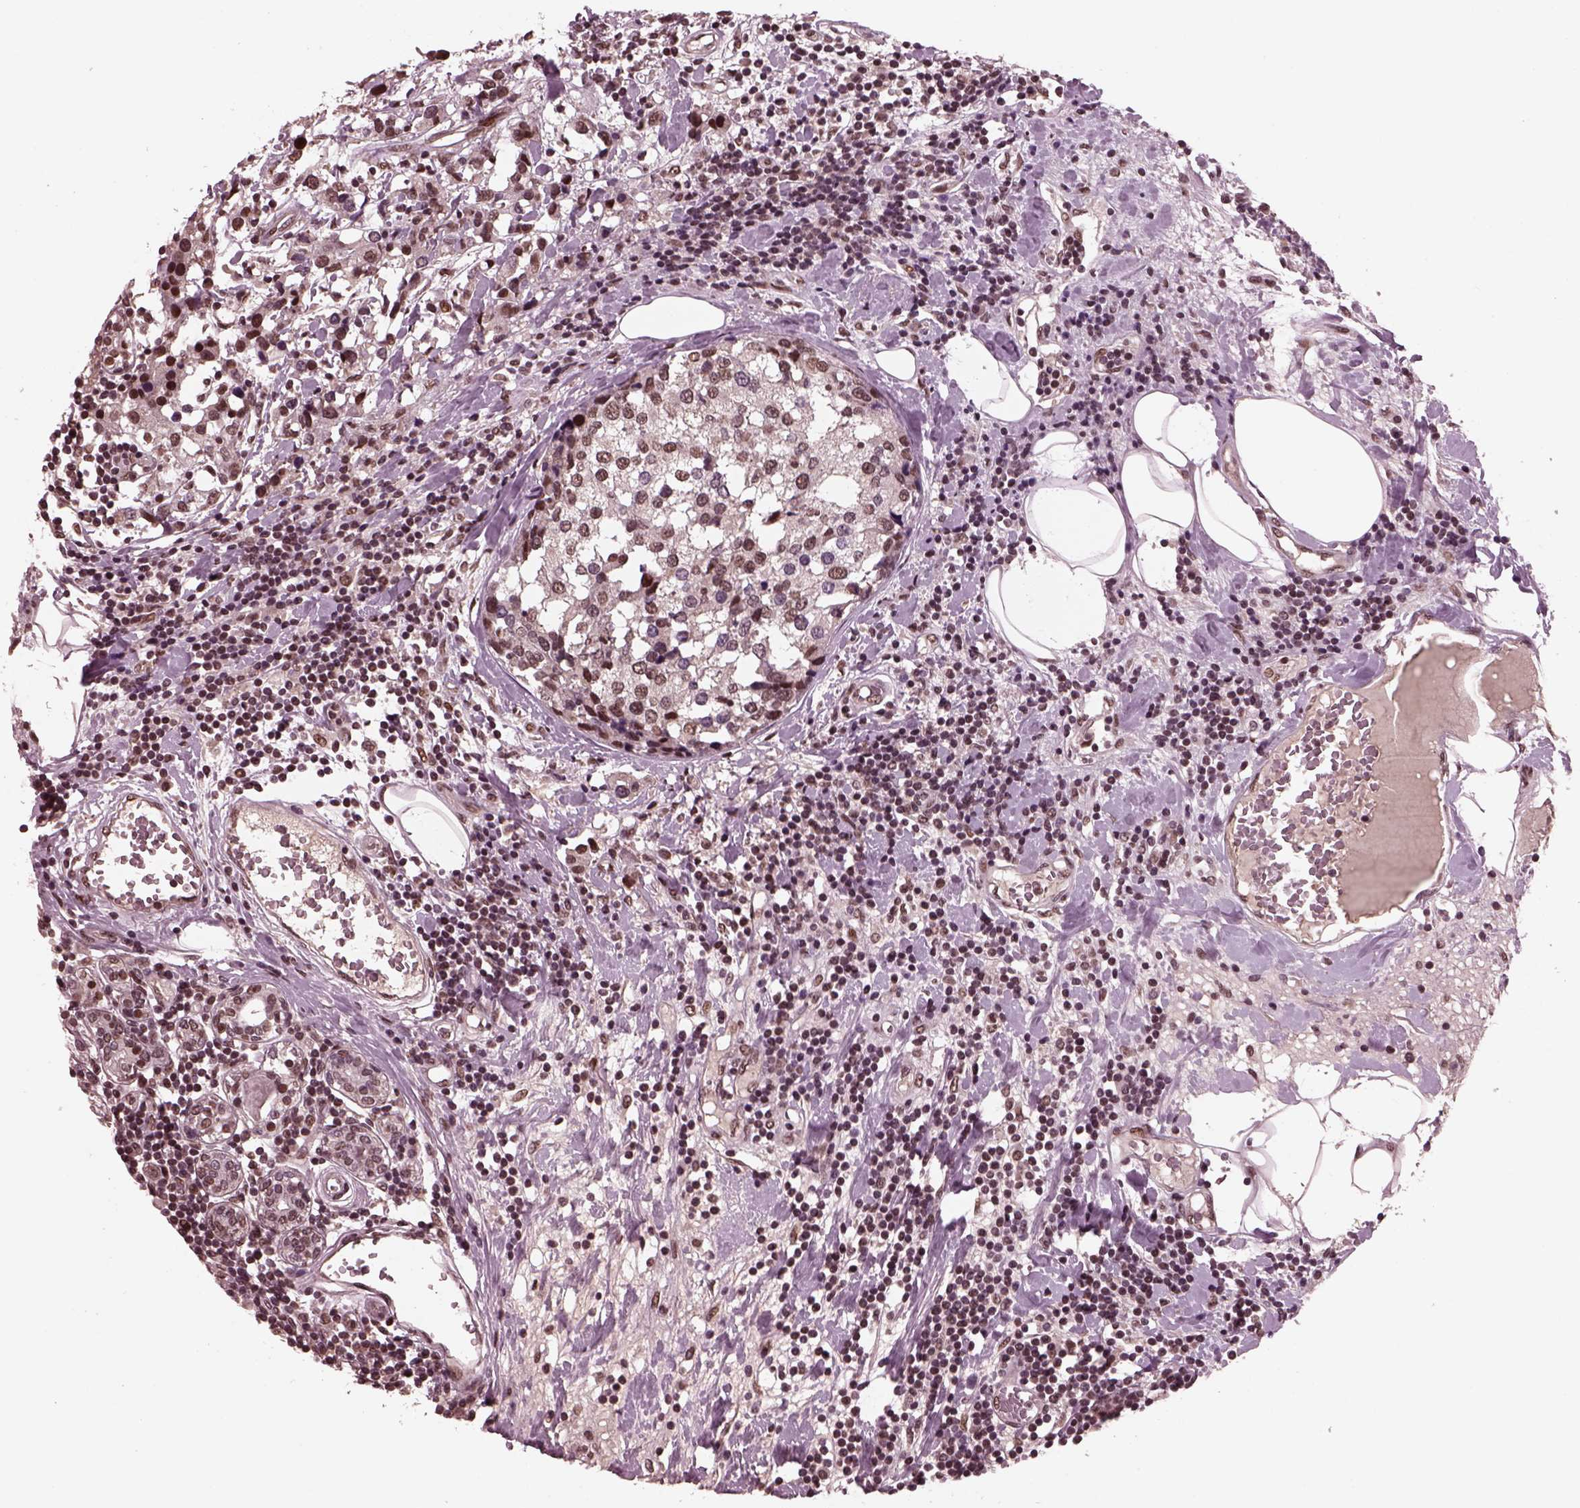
{"staining": {"intensity": "moderate", "quantity": "25%-75%", "location": "nuclear"}, "tissue": "breast cancer", "cell_type": "Tumor cells", "image_type": "cancer", "snomed": [{"axis": "morphology", "description": "Lobular carcinoma"}, {"axis": "topography", "description": "Breast"}], "caption": "The immunohistochemical stain labels moderate nuclear staining in tumor cells of breast cancer (lobular carcinoma) tissue.", "gene": "NAP1L5", "patient": {"sex": "female", "age": 59}}